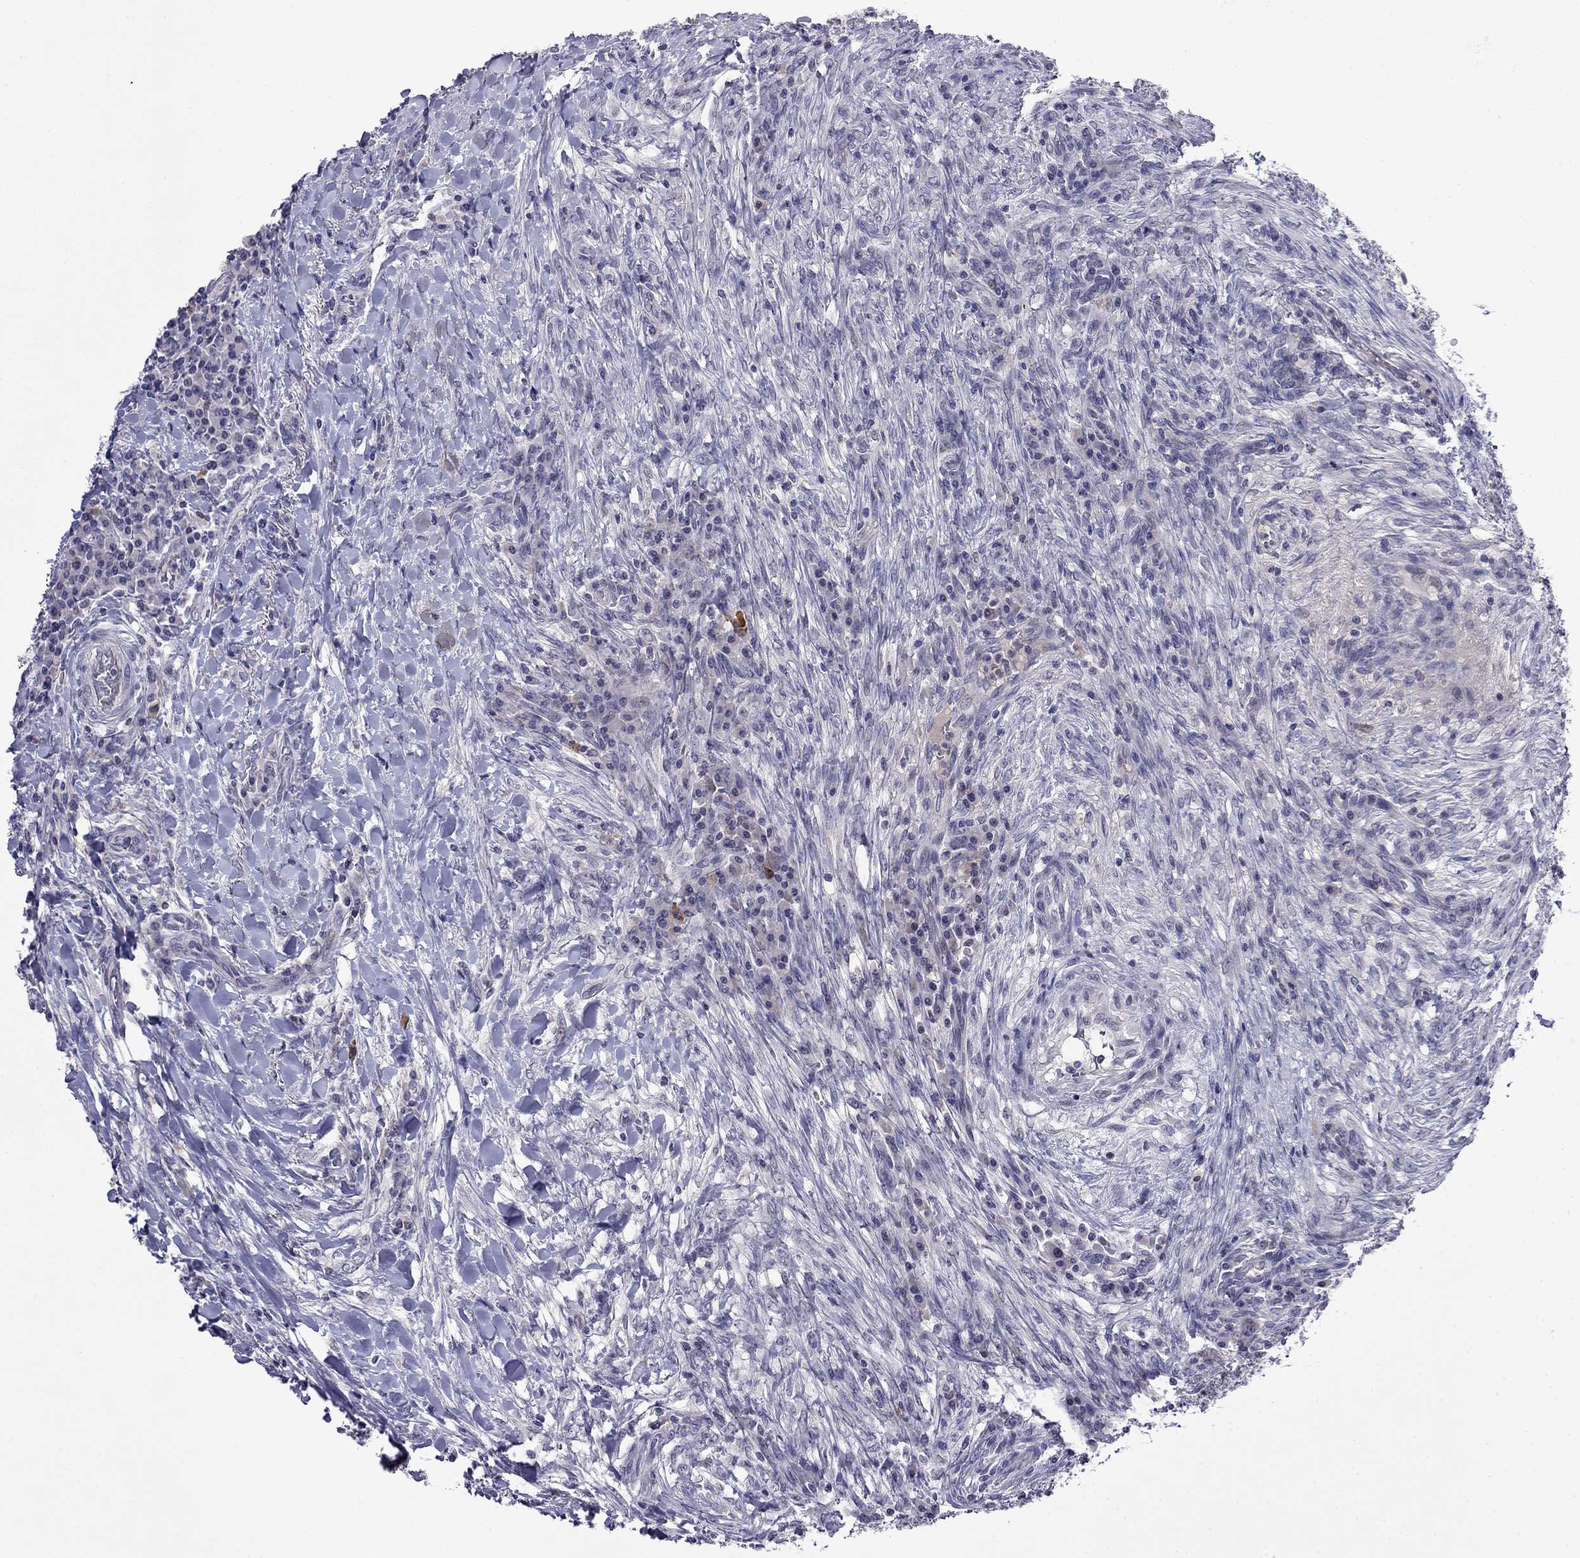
{"staining": {"intensity": "negative", "quantity": "none", "location": "none"}, "tissue": "colorectal cancer", "cell_type": "Tumor cells", "image_type": "cancer", "snomed": [{"axis": "morphology", "description": "Adenocarcinoma, NOS"}, {"axis": "topography", "description": "Colon"}], "caption": "This is an IHC image of human colorectal cancer. There is no positivity in tumor cells.", "gene": "STAR", "patient": {"sex": "male", "age": 53}}